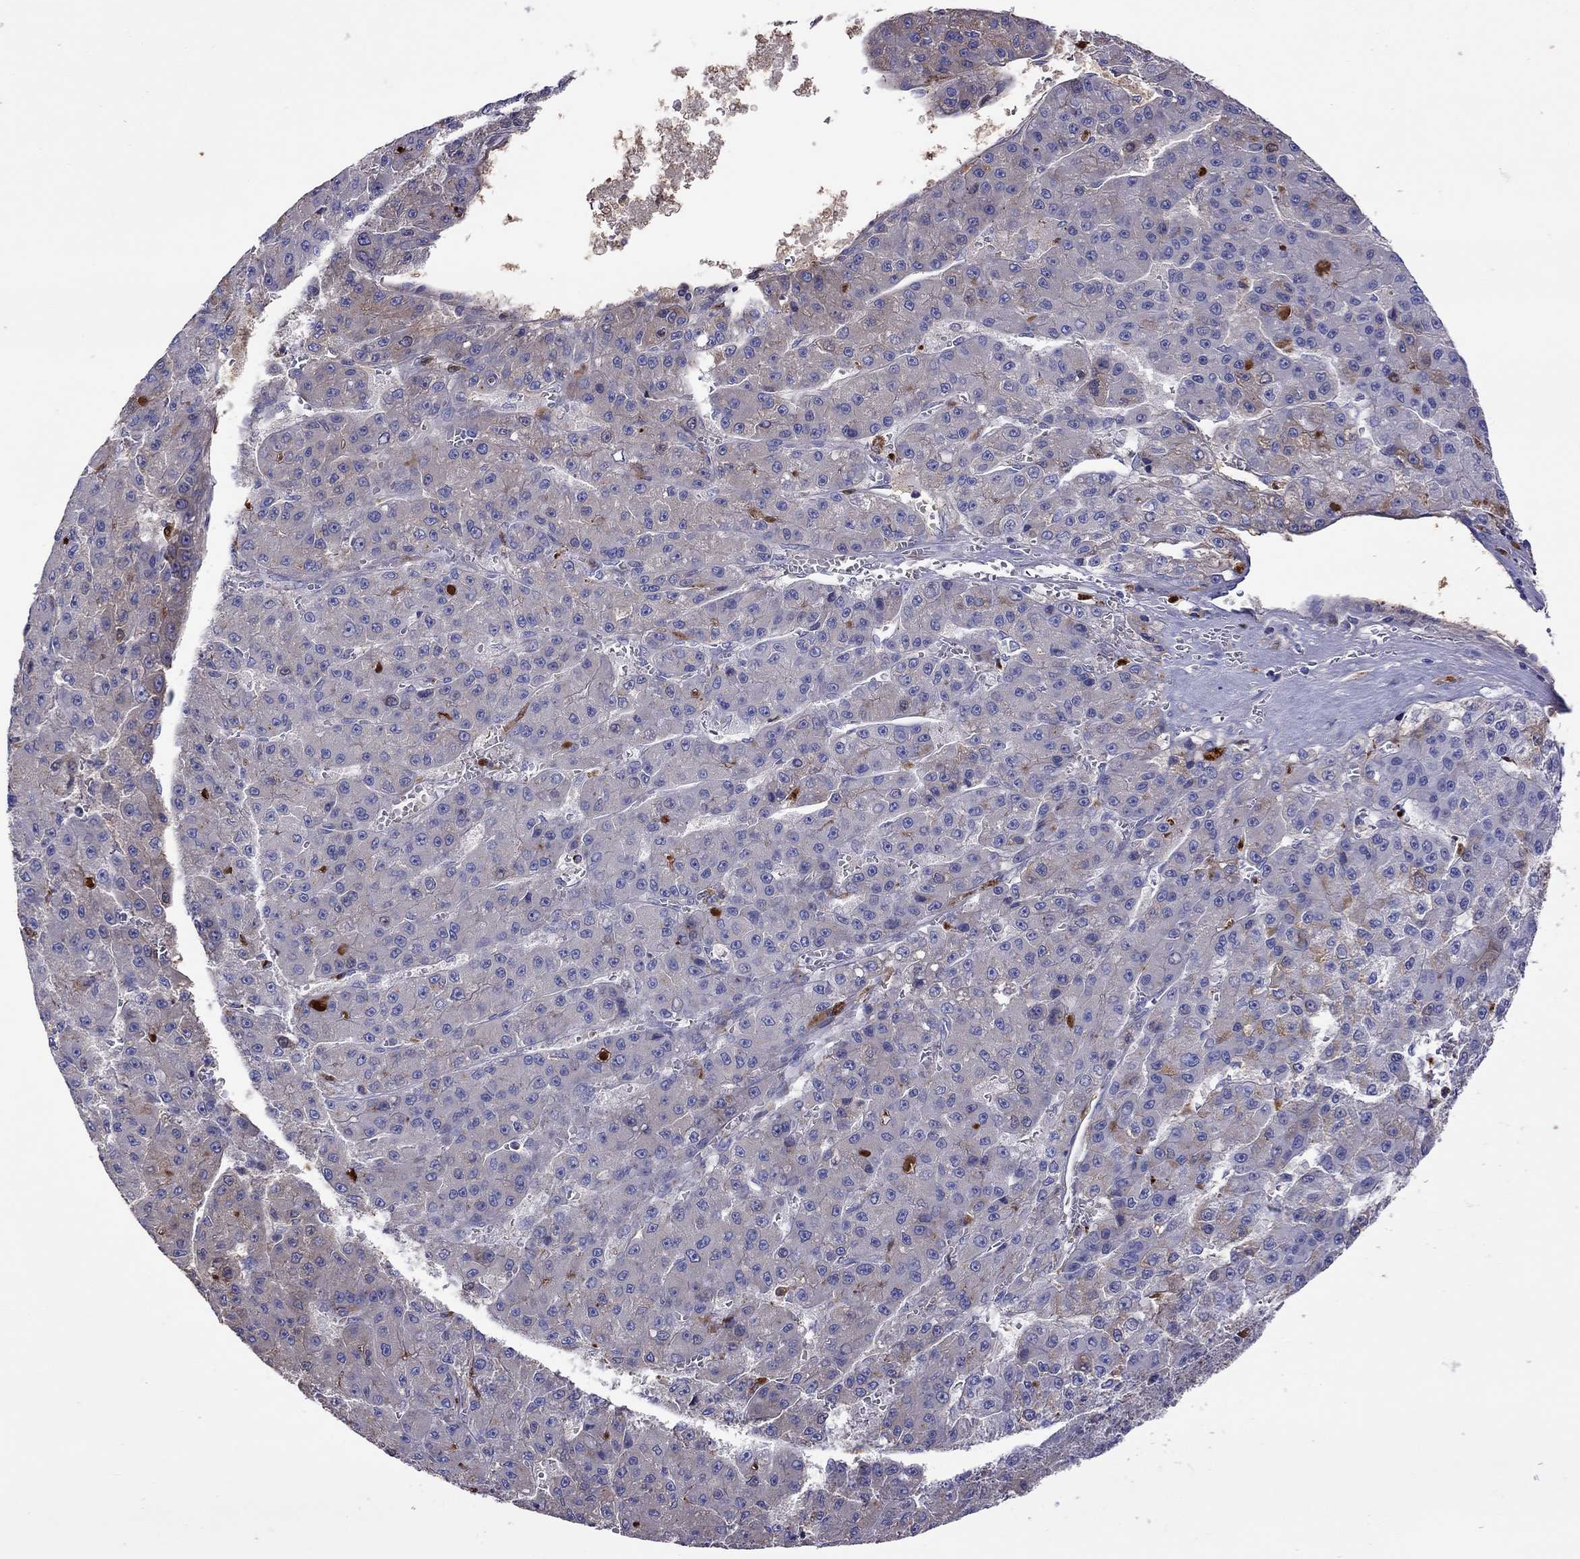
{"staining": {"intensity": "moderate", "quantity": "<25%", "location": "cytoplasmic/membranous"}, "tissue": "liver cancer", "cell_type": "Tumor cells", "image_type": "cancer", "snomed": [{"axis": "morphology", "description": "Carcinoma, Hepatocellular, NOS"}, {"axis": "topography", "description": "Liver"}], "caption": "Protein staining of liver hepatocellular carcinoma tissue displays moderate cytoplasmic/membranous staining in about <25% of tumor cells.", "gene": "SERPINA3", "patient": {"sex": "male", "age": 70}}